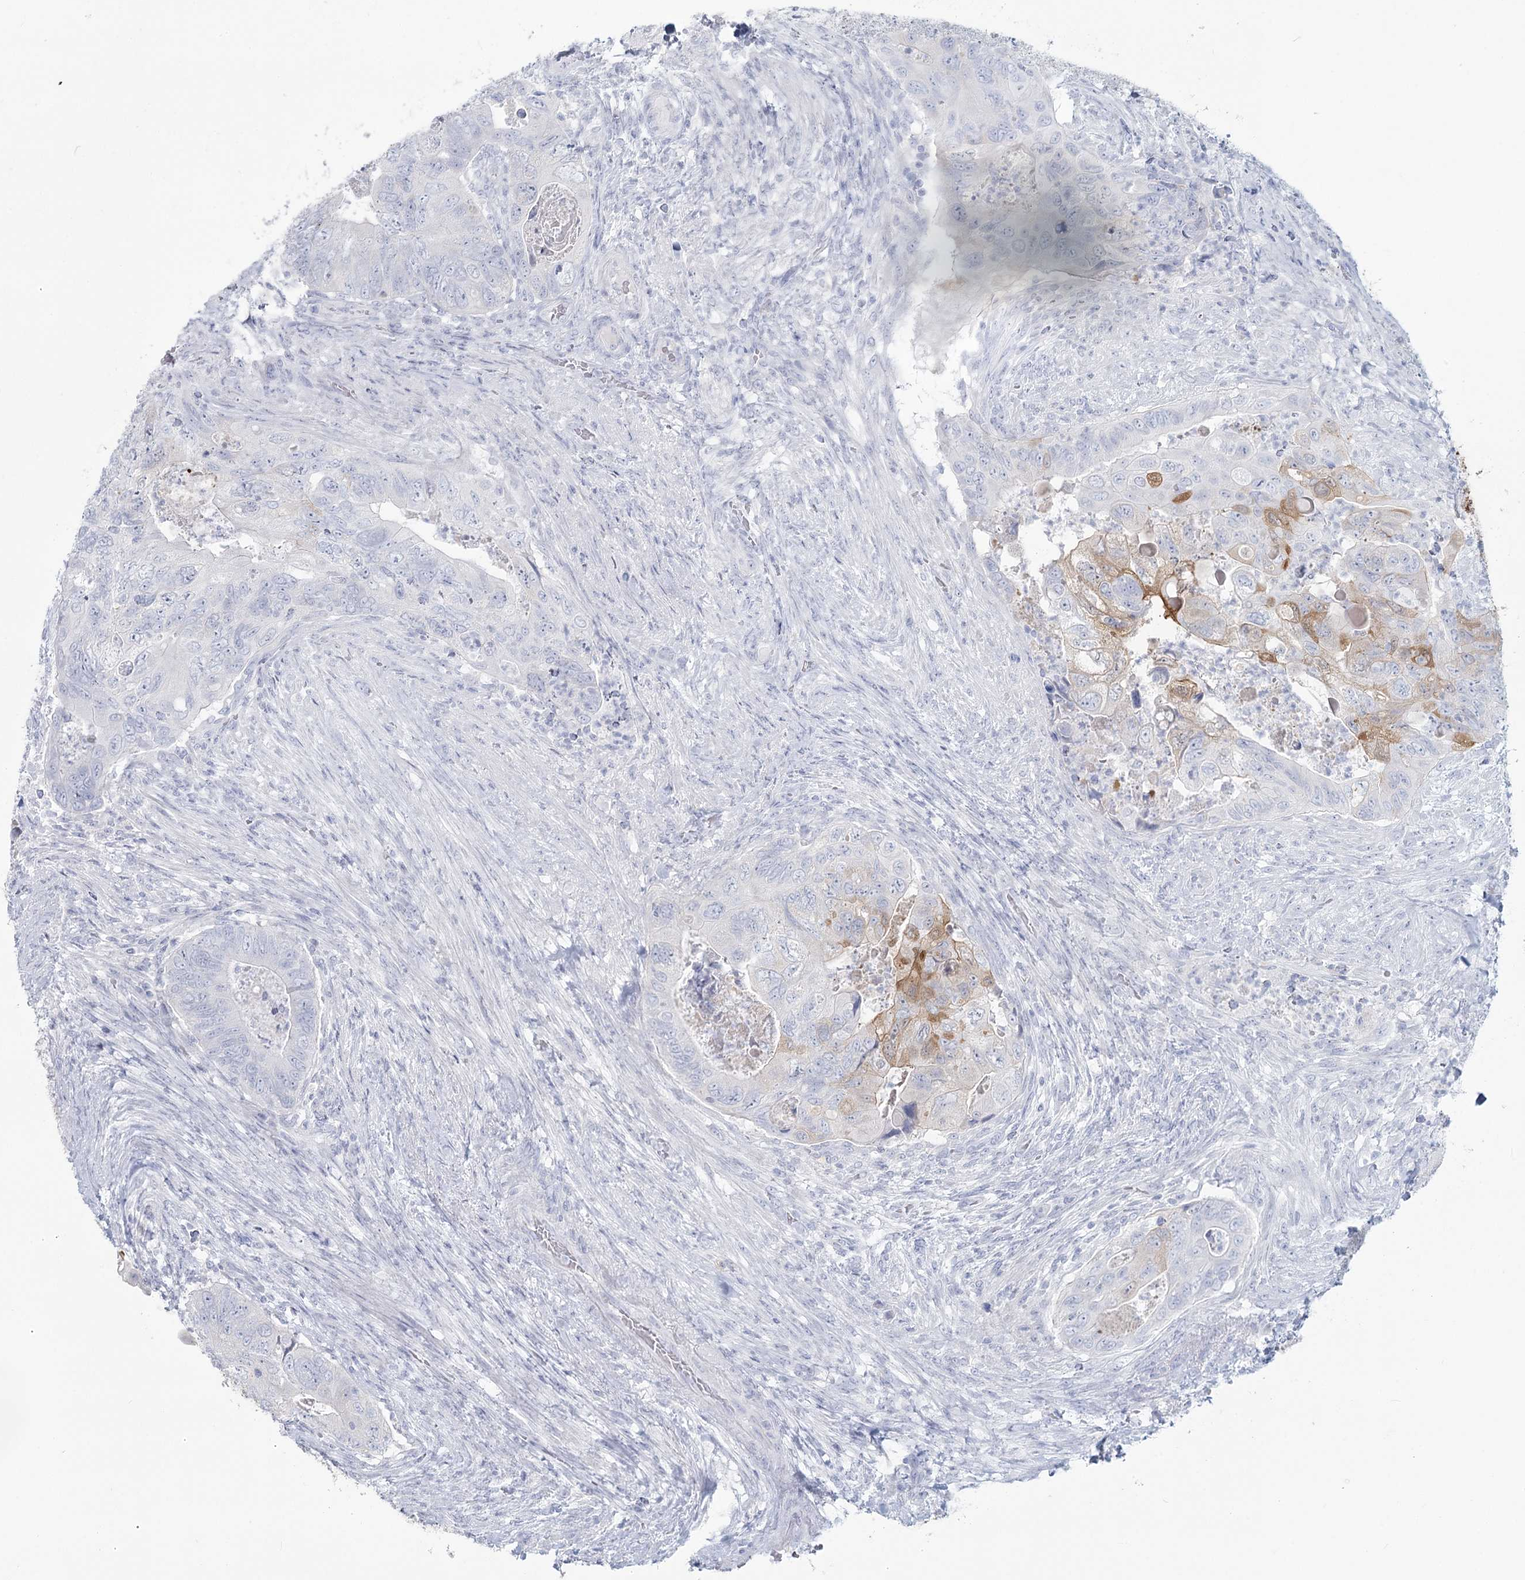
{"staining": {"intensity": "moderate", "quantity": "<25%", "location": "cytoplasmic/membranous"}, "tissue": "colorectal cancer", "cell_type": "Tumor cells", "image_type": "cancer", "snomed": [{"axis": "morphology", "description": "Adenocarcinoma, NOS"}, {"axis": "topography", "description": "Rectum"}], "caption": "Immunohistochemistry (IHC) of human colorectal adenocarcinoma displays low levels of moderate cytoplasmic/membranous expression in approximately <25% of tumor cells.", "gene": "SLC6A19", "patient": {"sex": "male", "age": 63}}